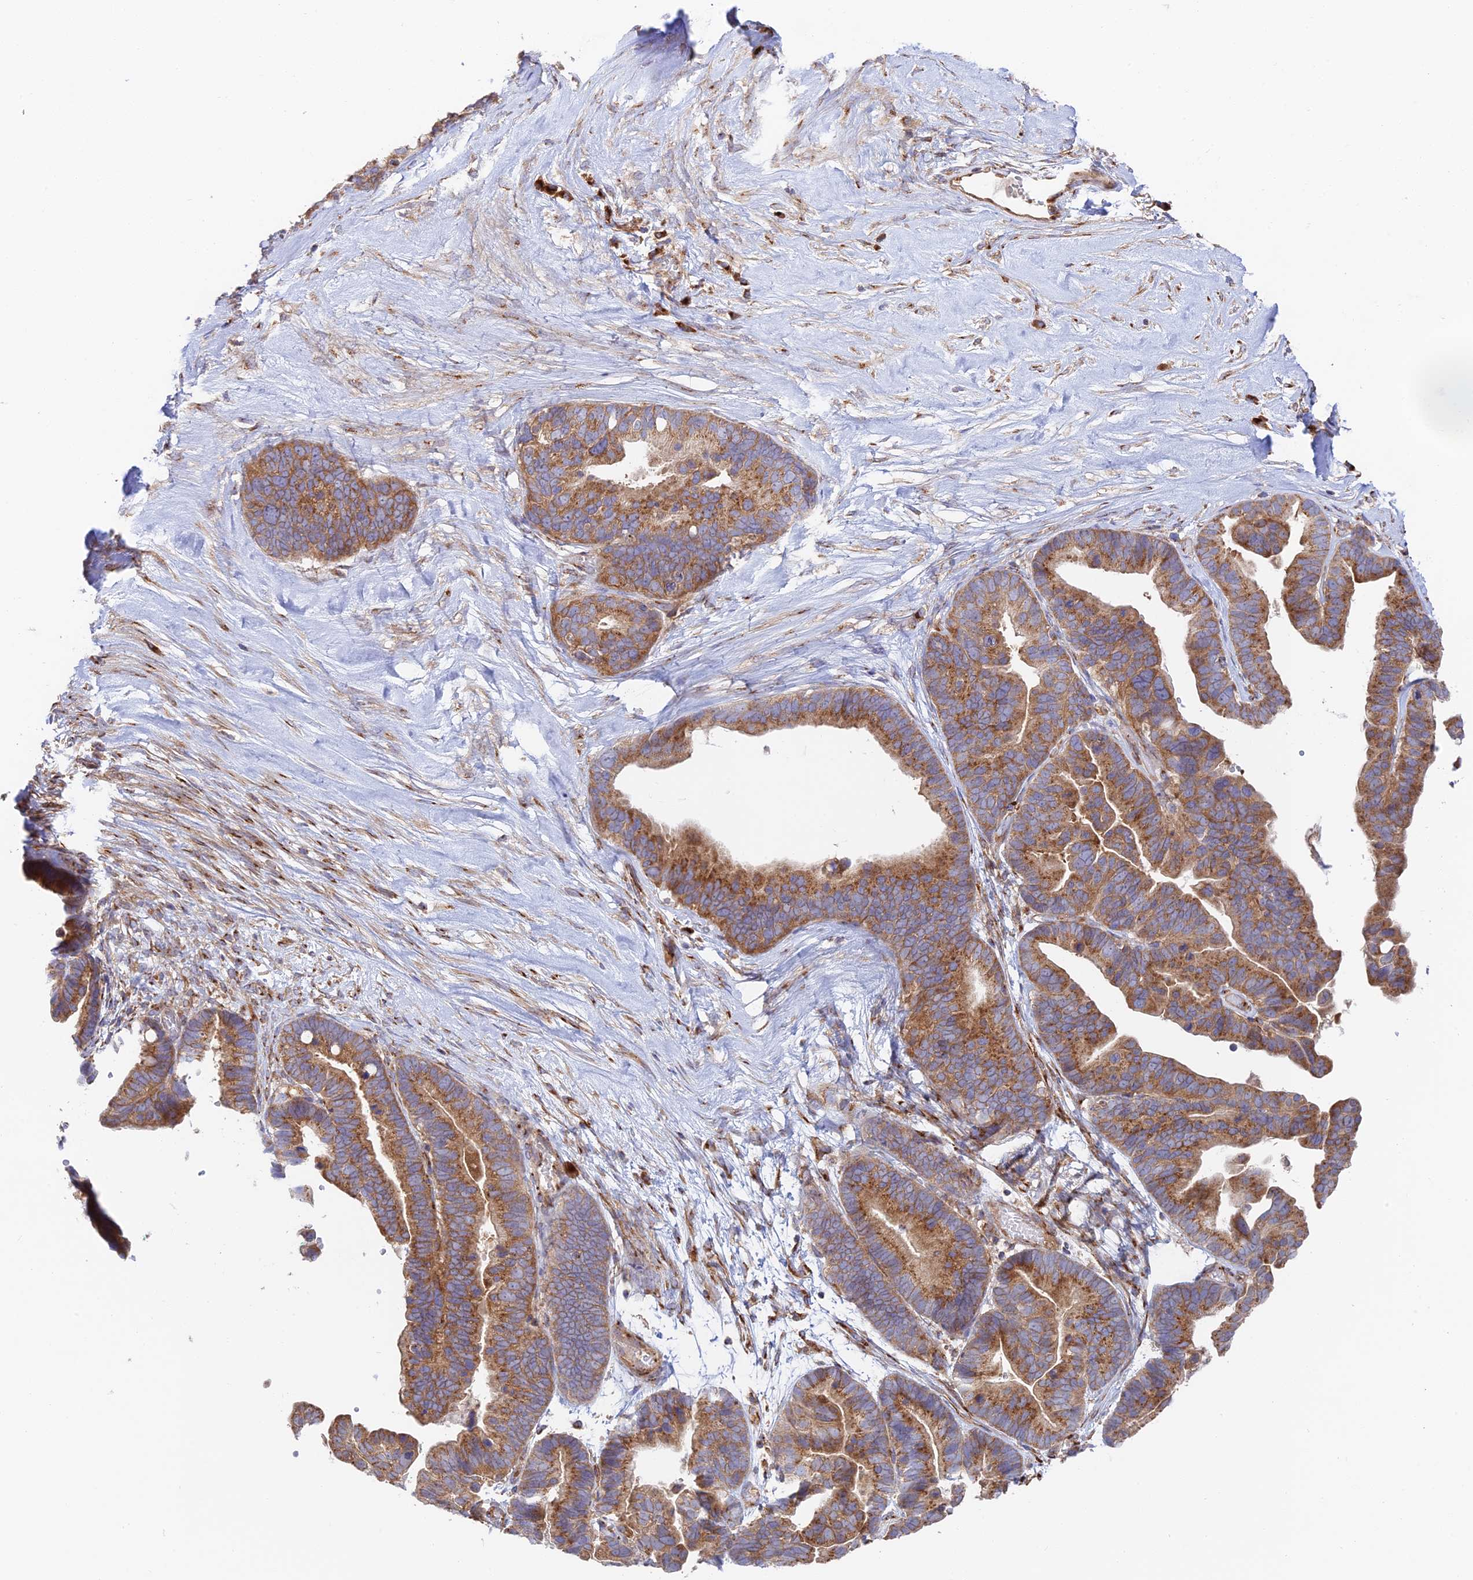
{"staining": {"intensity": "moderate", "quantity": ">75%", "location": "cytoplasmic/membranous"}, "tissue": "ovarian cancer", "cell_type": "Tumor cells", "image_type": "cancer", "snomed": [{"axis": "morphology", "description": "Cystadenocarcinoma, serous, NOS"}, {"axis": "topography", "description": "Ovary"}], "caption": "Immunohistochemical staining of ovarian cancer displays medium levels of moderate cytoplasmic/membranous protein expression in approximately >75% of tumor cells.", "gene": "GOLGA3", "patient": {"sex": "female", "age": 56}}